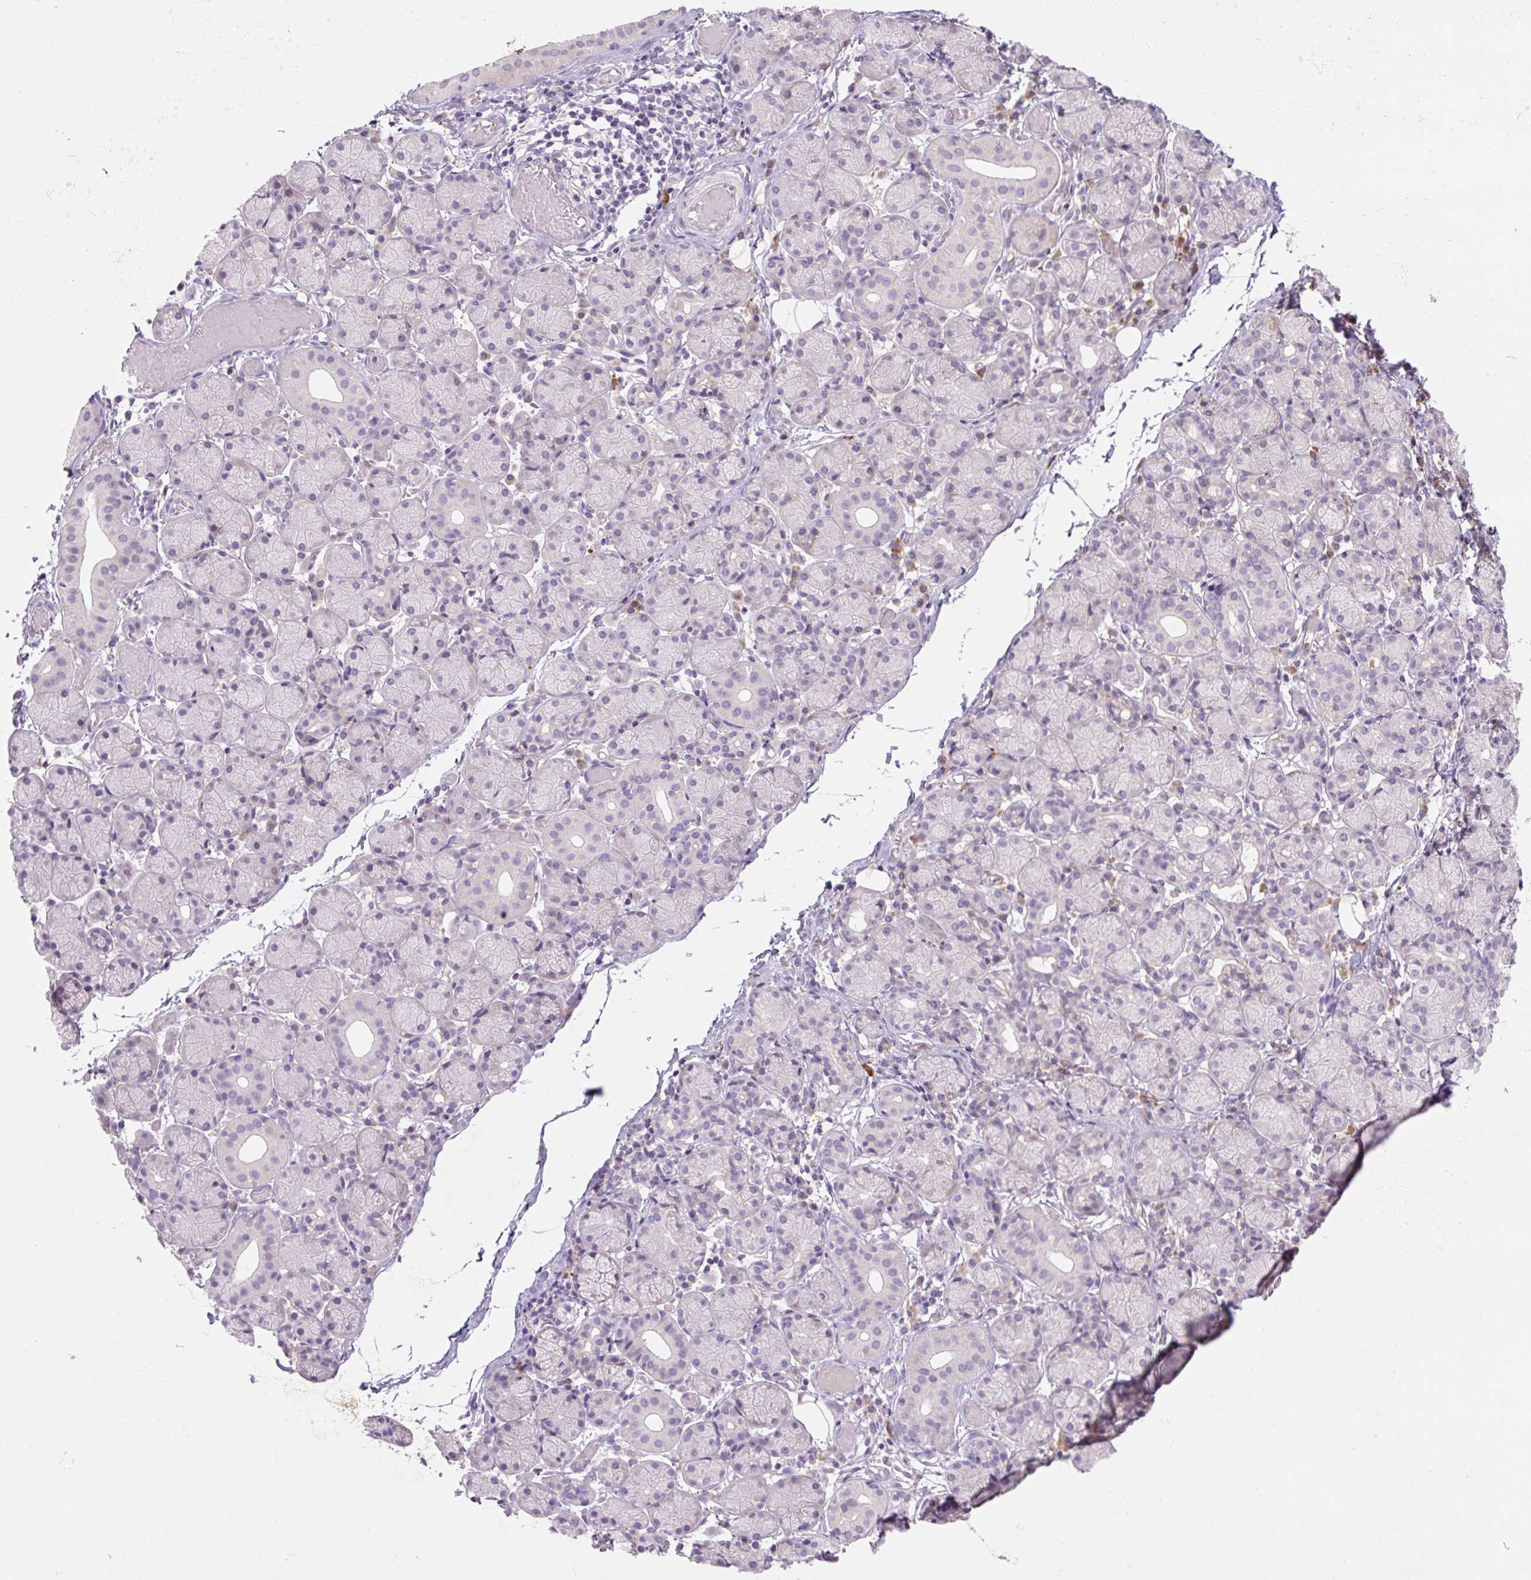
{"staining": {"intensity": "negative", "quantity": "none", "location": "none"}, "tissue": "salivary gland", "cell_type": "Glandular cells", "image_type": "normal", "snomed": [{"axis": "morphology", "description": "Normal tissue, NOS"}, {"axis": "topography", "description": "Salivary gland"}], "caption": "The micrograph displays no significant positivity in glandular cells of salivary gland. (DAB immunohistochemistry with hematoxylin counter stain).", "gene": "TMEM100", "patient": {"sex": "female", "age": 24}}